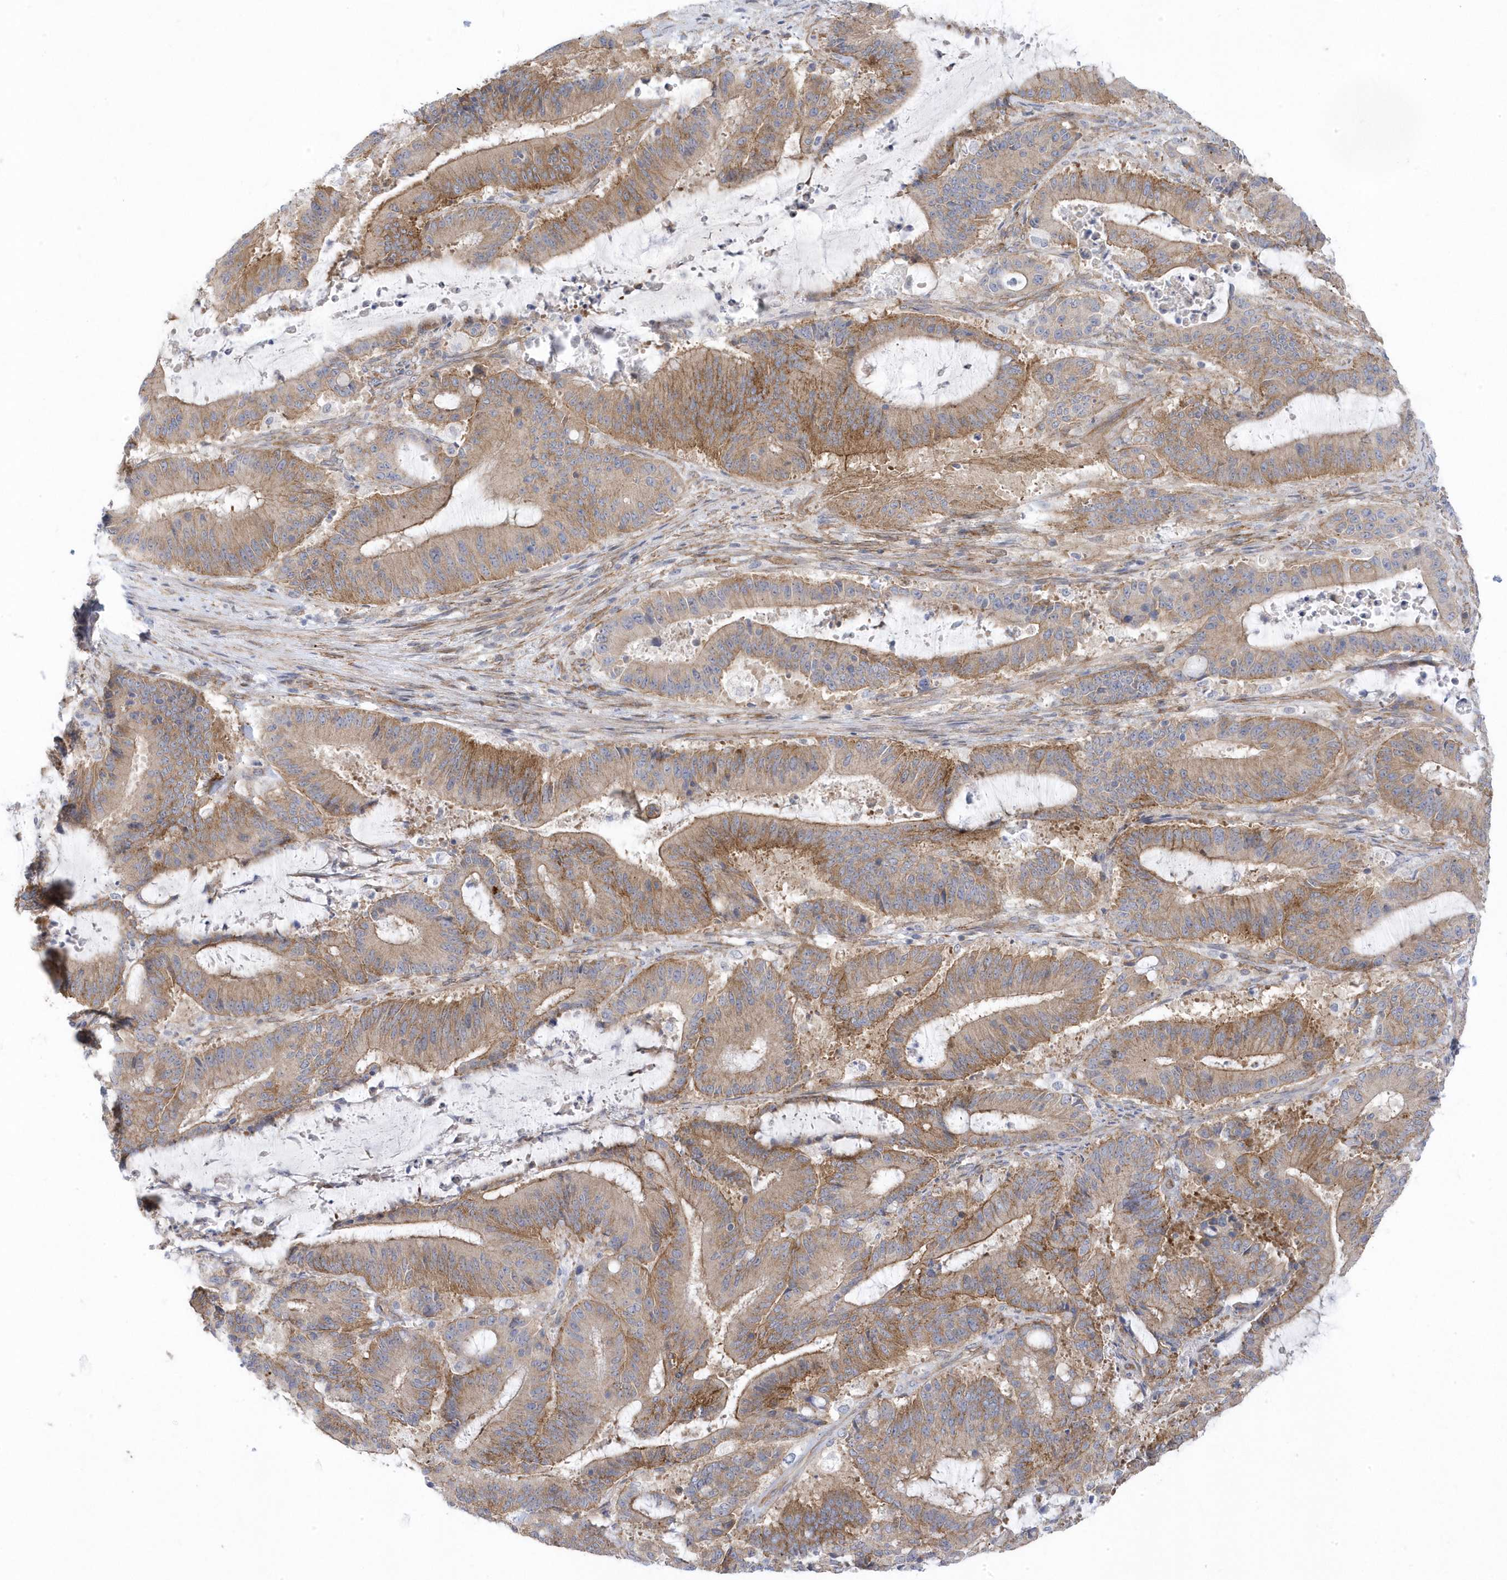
{"staining": {"intensity": "moderate", "quantity": ">75%", "location": "cytoplasmic/membranous"}, "tissue": "liver cancer", "cell_type": "Tumor cells", "image_type": "cancer", "snomed": [{"axis": "morphology", "description": "Normal tissue, NOS"}, {"axis": "morphology", "description": "Cholangiocarcinoma"}, {"axis": "topography", "description": "Liver"}, {"axis": "topography", "description": "Peripheral nerve tissue"}], "caption": "Brown immunohistochemical staining in human liver cancer (cholangiocarcinoma) reveals moderate cytoplasmic/membranous expression in approximately >75% of tumor cells.", "gene": "ANAPC1", "patient": {"sex": "female", "age": 73}}